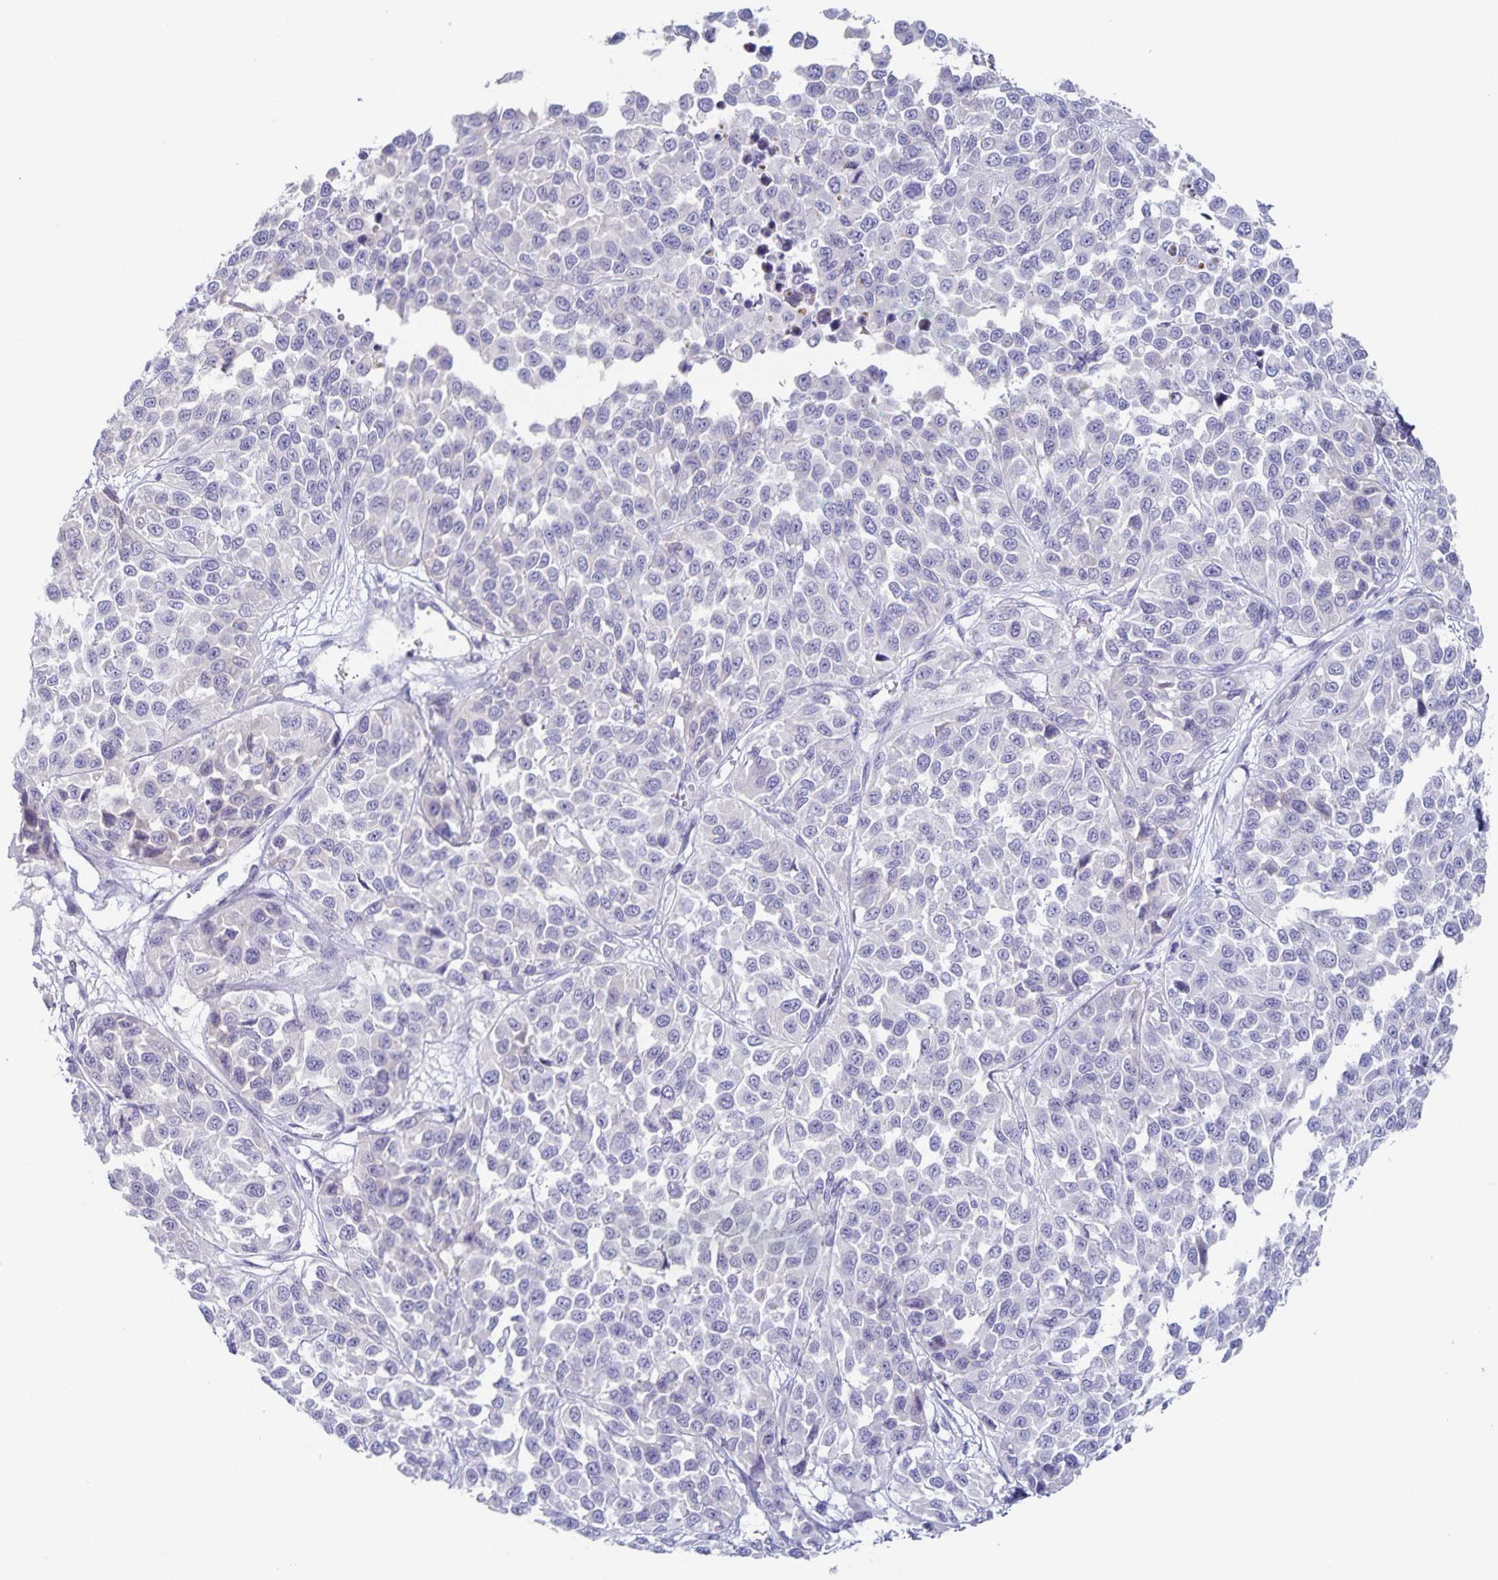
{"staining": {"intensity": "negative", "quantity": "none", "location": "none"}, "tissue": "melanoma", "cell_type": "Tumor cells", "image_type": "cancer", "snomed": [{"axis": "morphology", "description": "Malignant melanoma, NOS"}, {"axis": "topography", "description": "Skin"}], "caption": "DAB immunohistochemical staining of melanoma displays no significant positivity in tumor cells.", "gene": "RPL36A", "patient": {"sex": "male", "age": 62}}